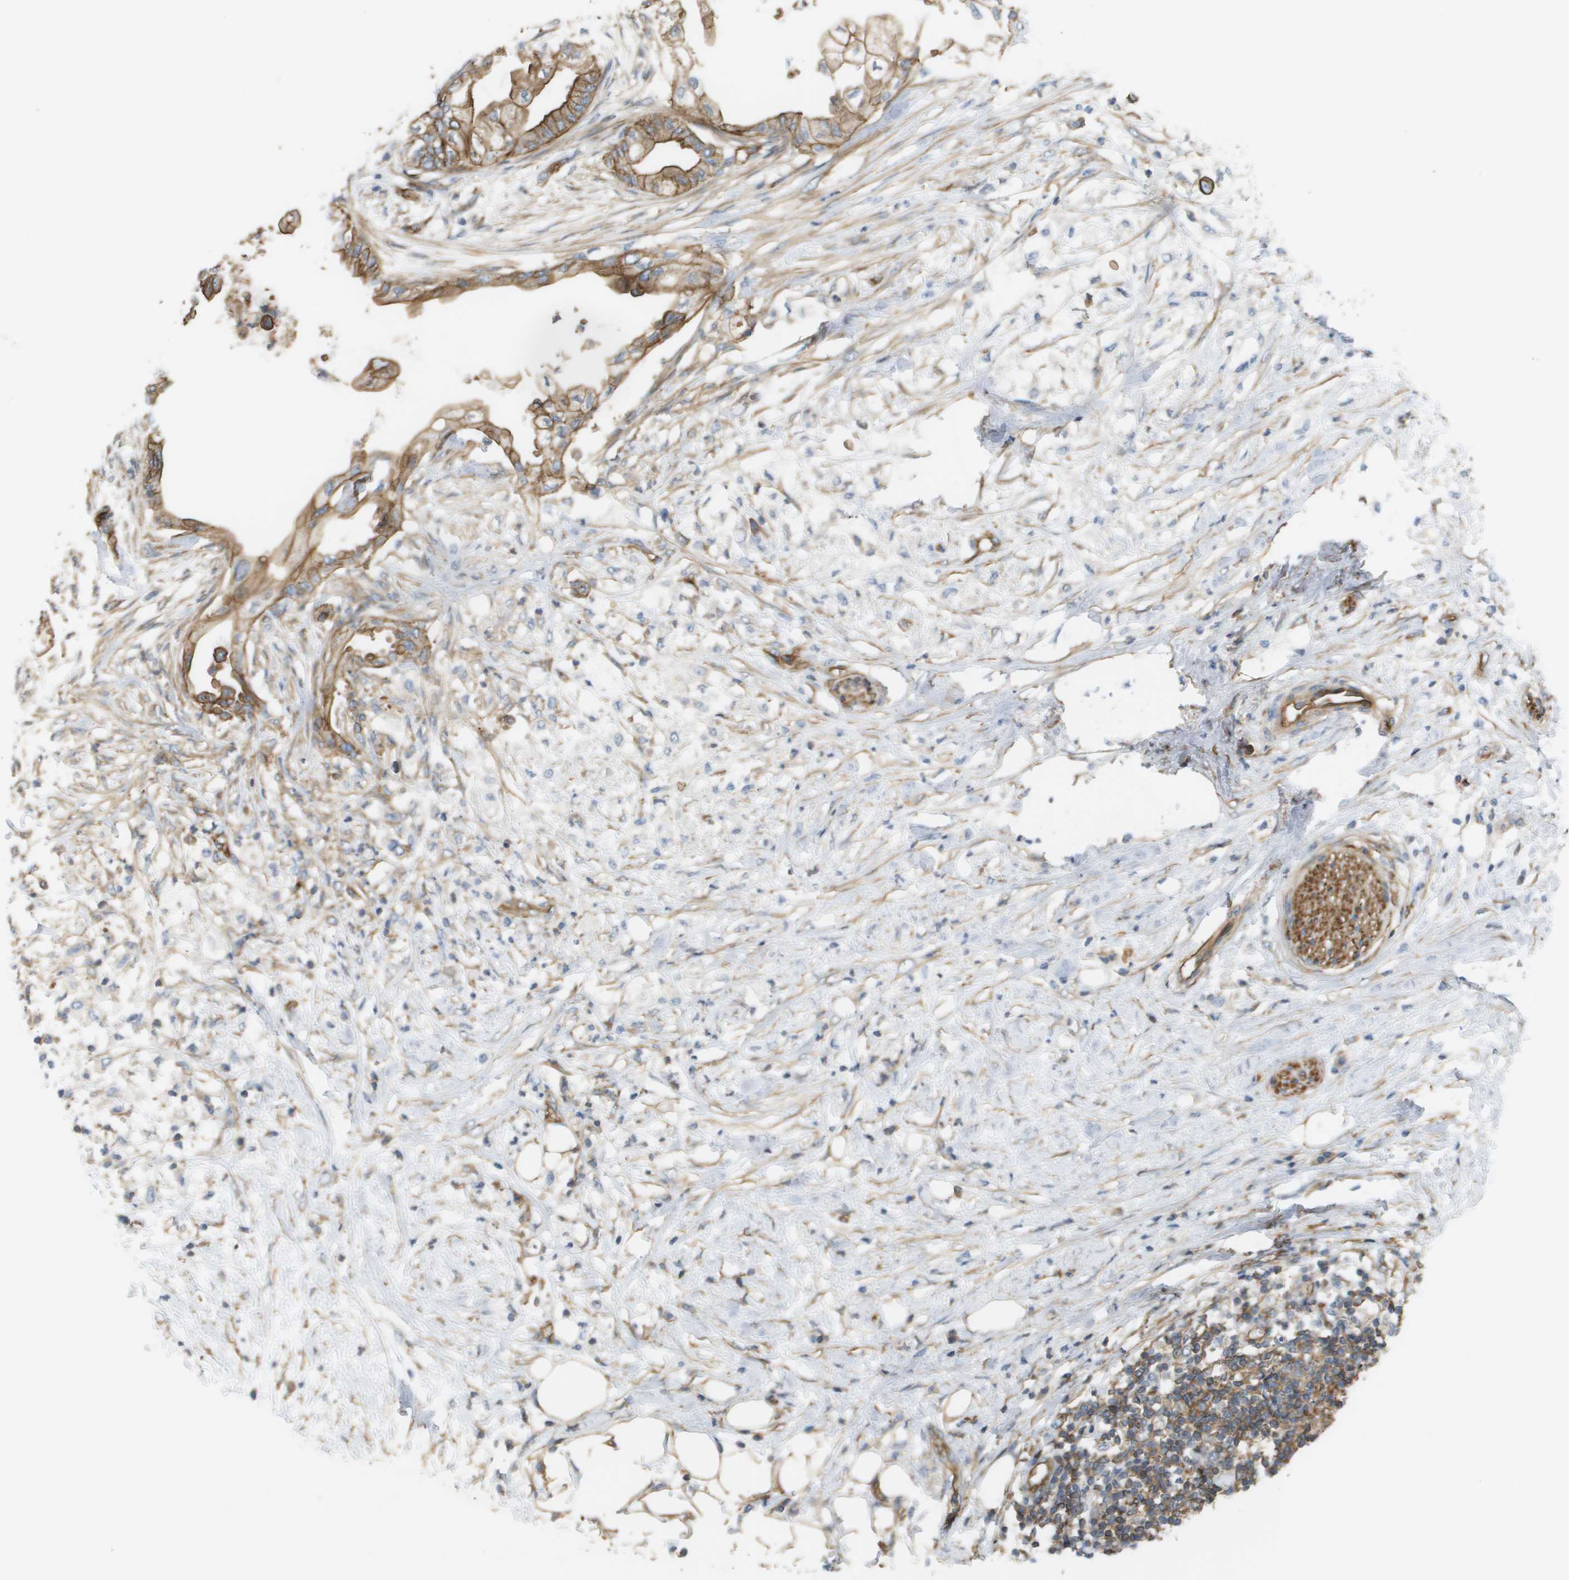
{"staining": {"intensity": "moderate", "quantity": ">75%", "location": "cytoplasmic/membranous"}, "tissue": "pancreatic cancer", "cell_type": "Tumor cells", "image_type": "cancer", "snomed": [{"axis": "morphology", "description": "Normal tissue, NOS"}, {"axis": "morphology", "description": "Adenocarcinoma, NOS"}, {"axis": "topography", "description": "Pancreas"}, {"axis": "topography", "description": "Duodenum"}], "caption": "DAB (3,3'-diaminobenzidine) immunohistochemical staining of pancreatic adenocarcinoma shows moderate cytoplasmic/membranous protein positivity in about >75% of tumor cells. (Brightfield microscopy of DAB IHC at high magnification).", "gene": "SGMS2", "patient": {"sex": "female", "age": 60}}